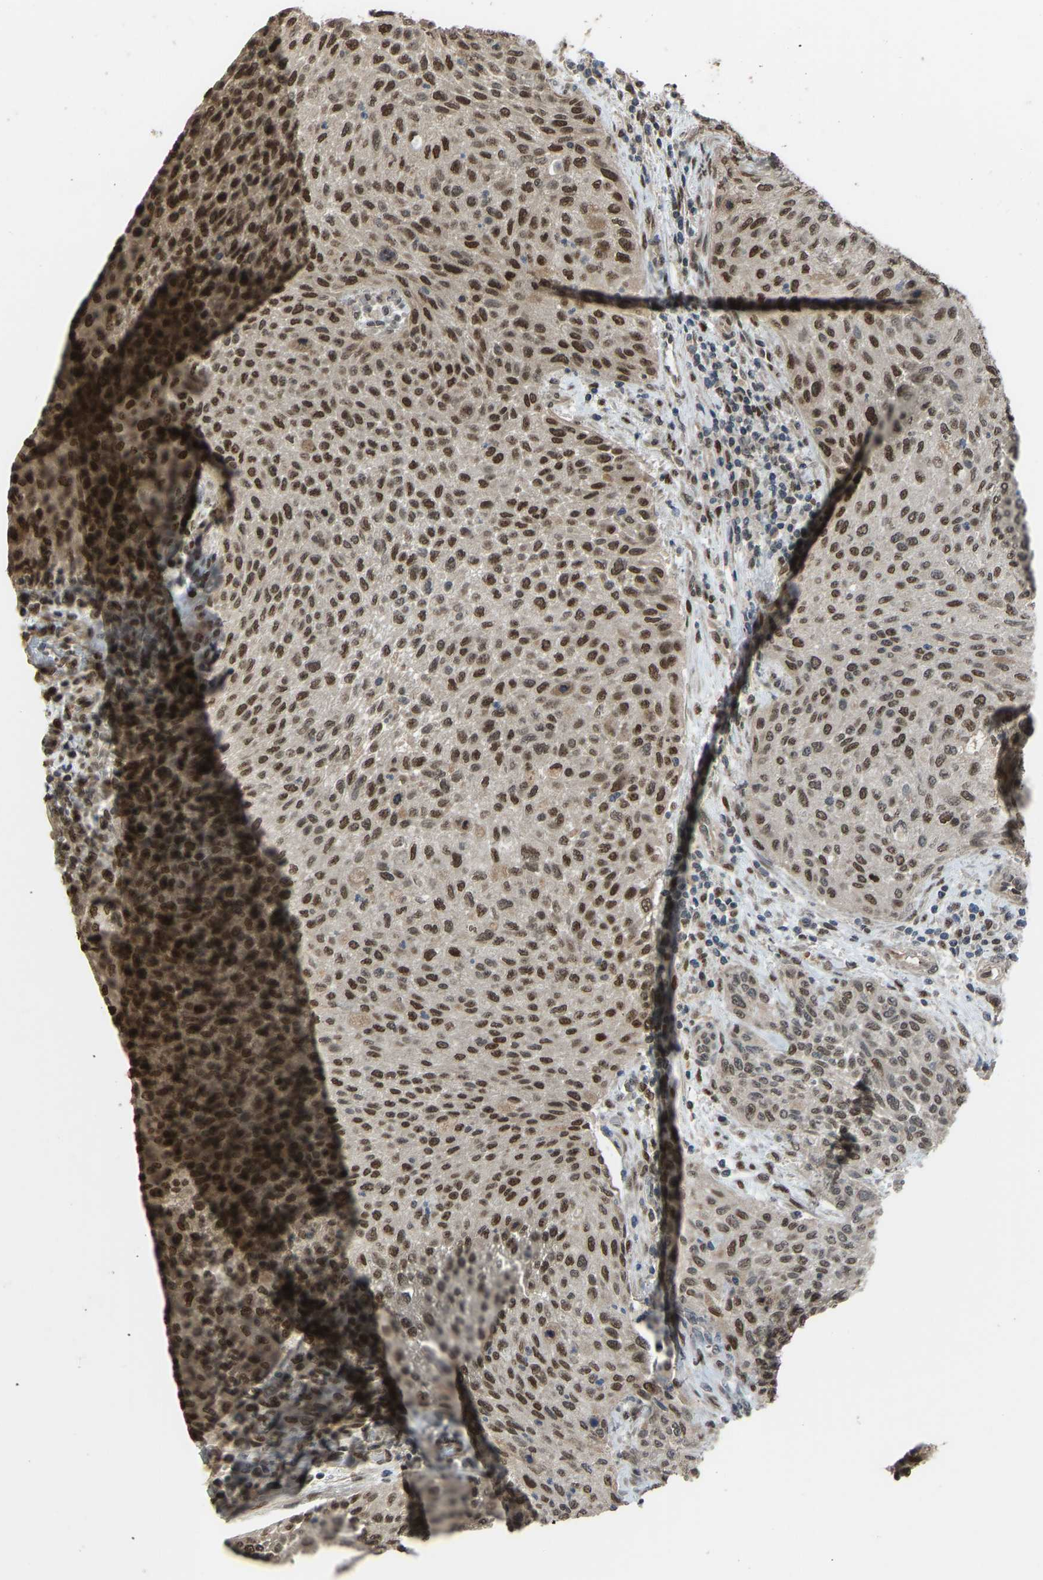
{"staining": {"intensity": "strong", "quantity": ">75%", "location": "nuclear"}, "tissue": "urothelial cancer", "cell_type": "Tumor cells", "image_type": "cancer", "snomed": [{"axis": "morphology", "description": "Urothelial carcinoma, Low grade"}, {"axis": "morphology", "description": "Urothelial carcinoma, High grade"}, {"axis": "topography", "description": "Urinary bladder"}], "caption": "Urothelial cancer stained with immunohistochemistry exhibits strong nuclear staining in about >75% of tumor cells.", "gene": "KPNA6", "patient": {"sex": "male", "age": 35}}